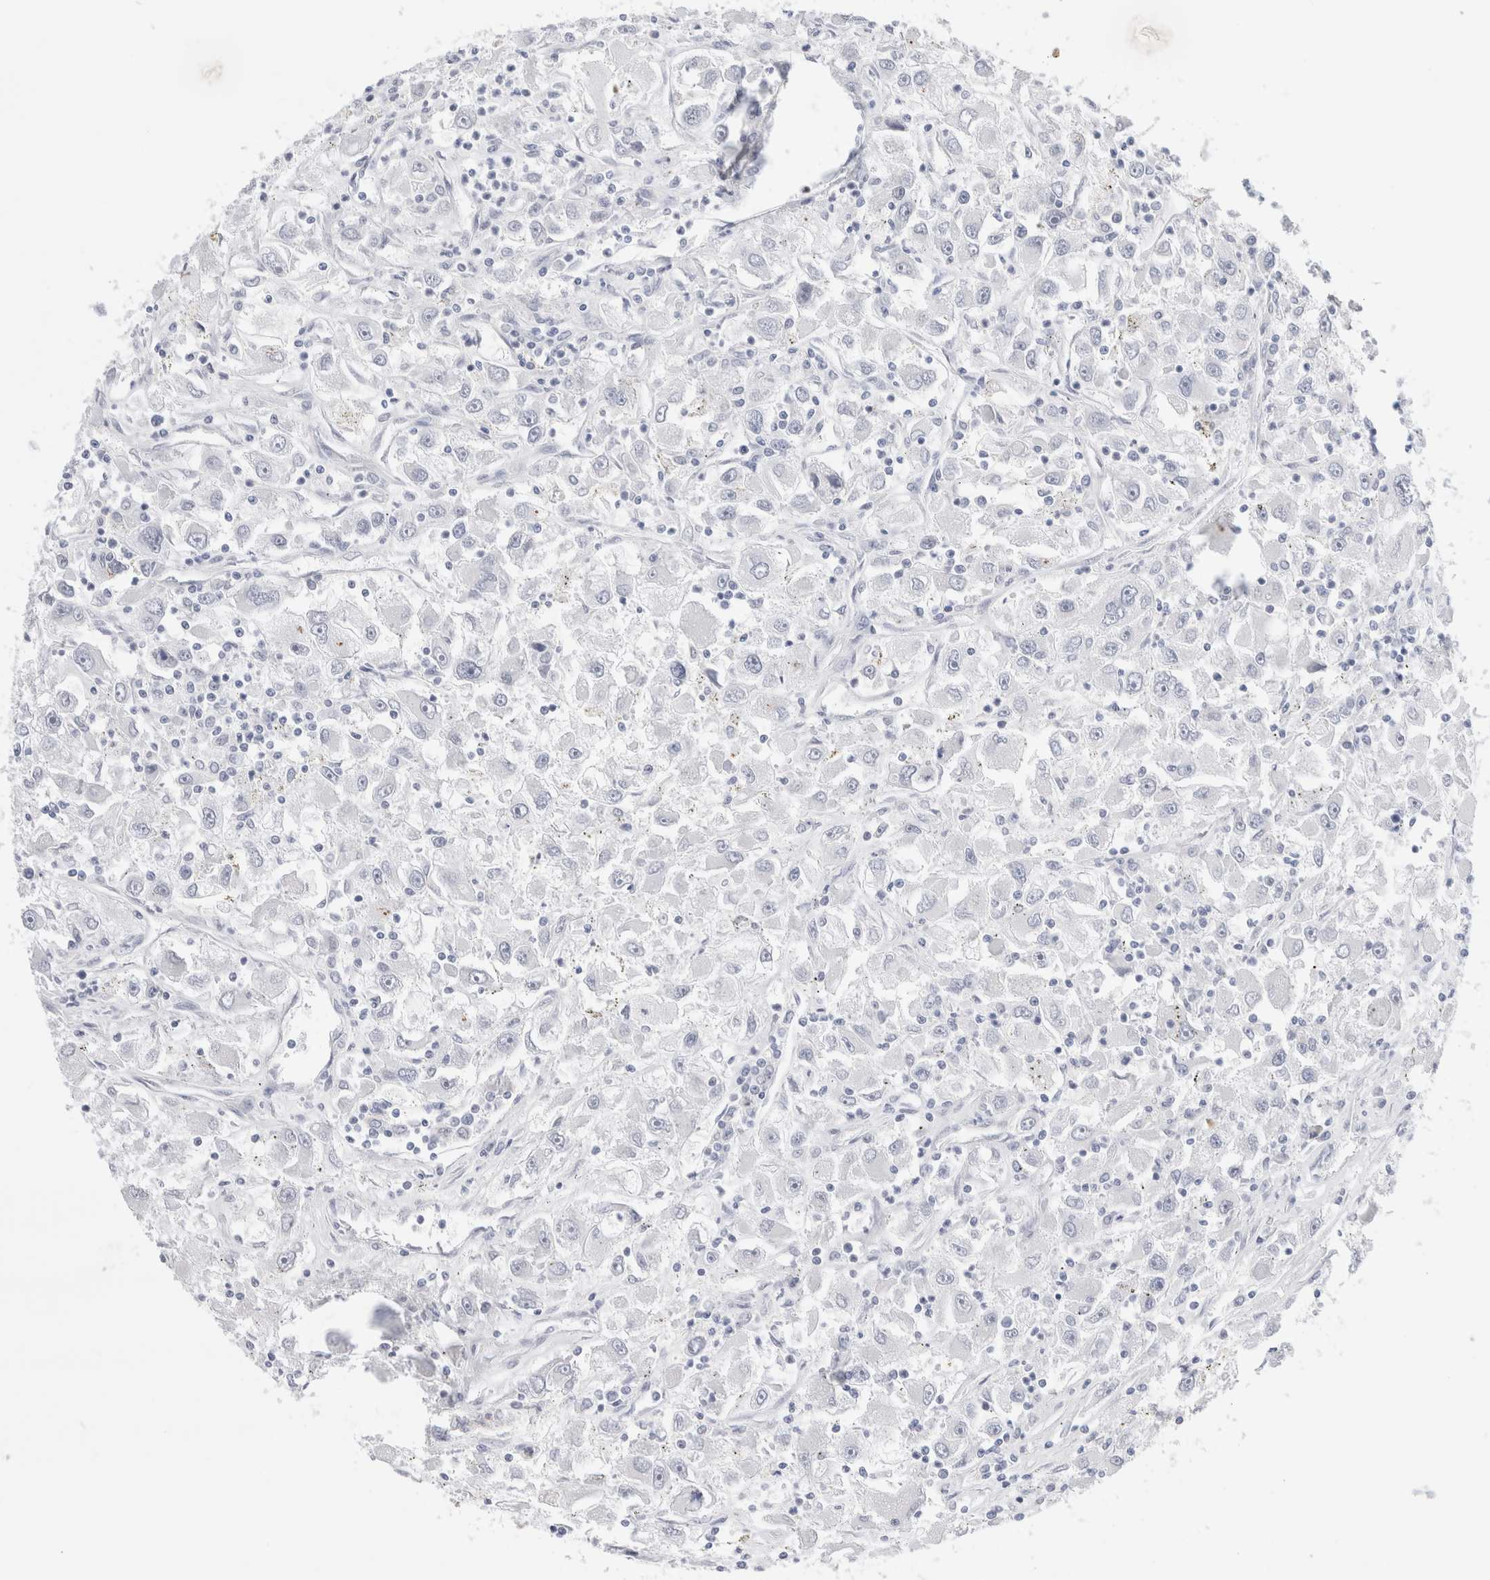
{"staining": {"intensity": "negative", "quantity": "none", "location": "none"}, "tissue": "renal cancer", "cell_type": "Tumor cells", "image_type": "cancer", "snomed": [{"axis": "morphology", "description": "Adenocarcinoma, NOS"}, {"axis": "topography", "description": "Kidney"}], "caption": "IHC micrograph of neoplastic tissue: renal adenocarcinoma stained with DAB (3,3'-diaminobenzidine) reveals no significant protein staining in tumor cells. (DAB (3,3'-diaminobenzidine) immunohistochemistry visualized using brightfield microscopy, high magnification).", "gene": "SLC22A12", "patient": {"sex": "female", "age": 52}}